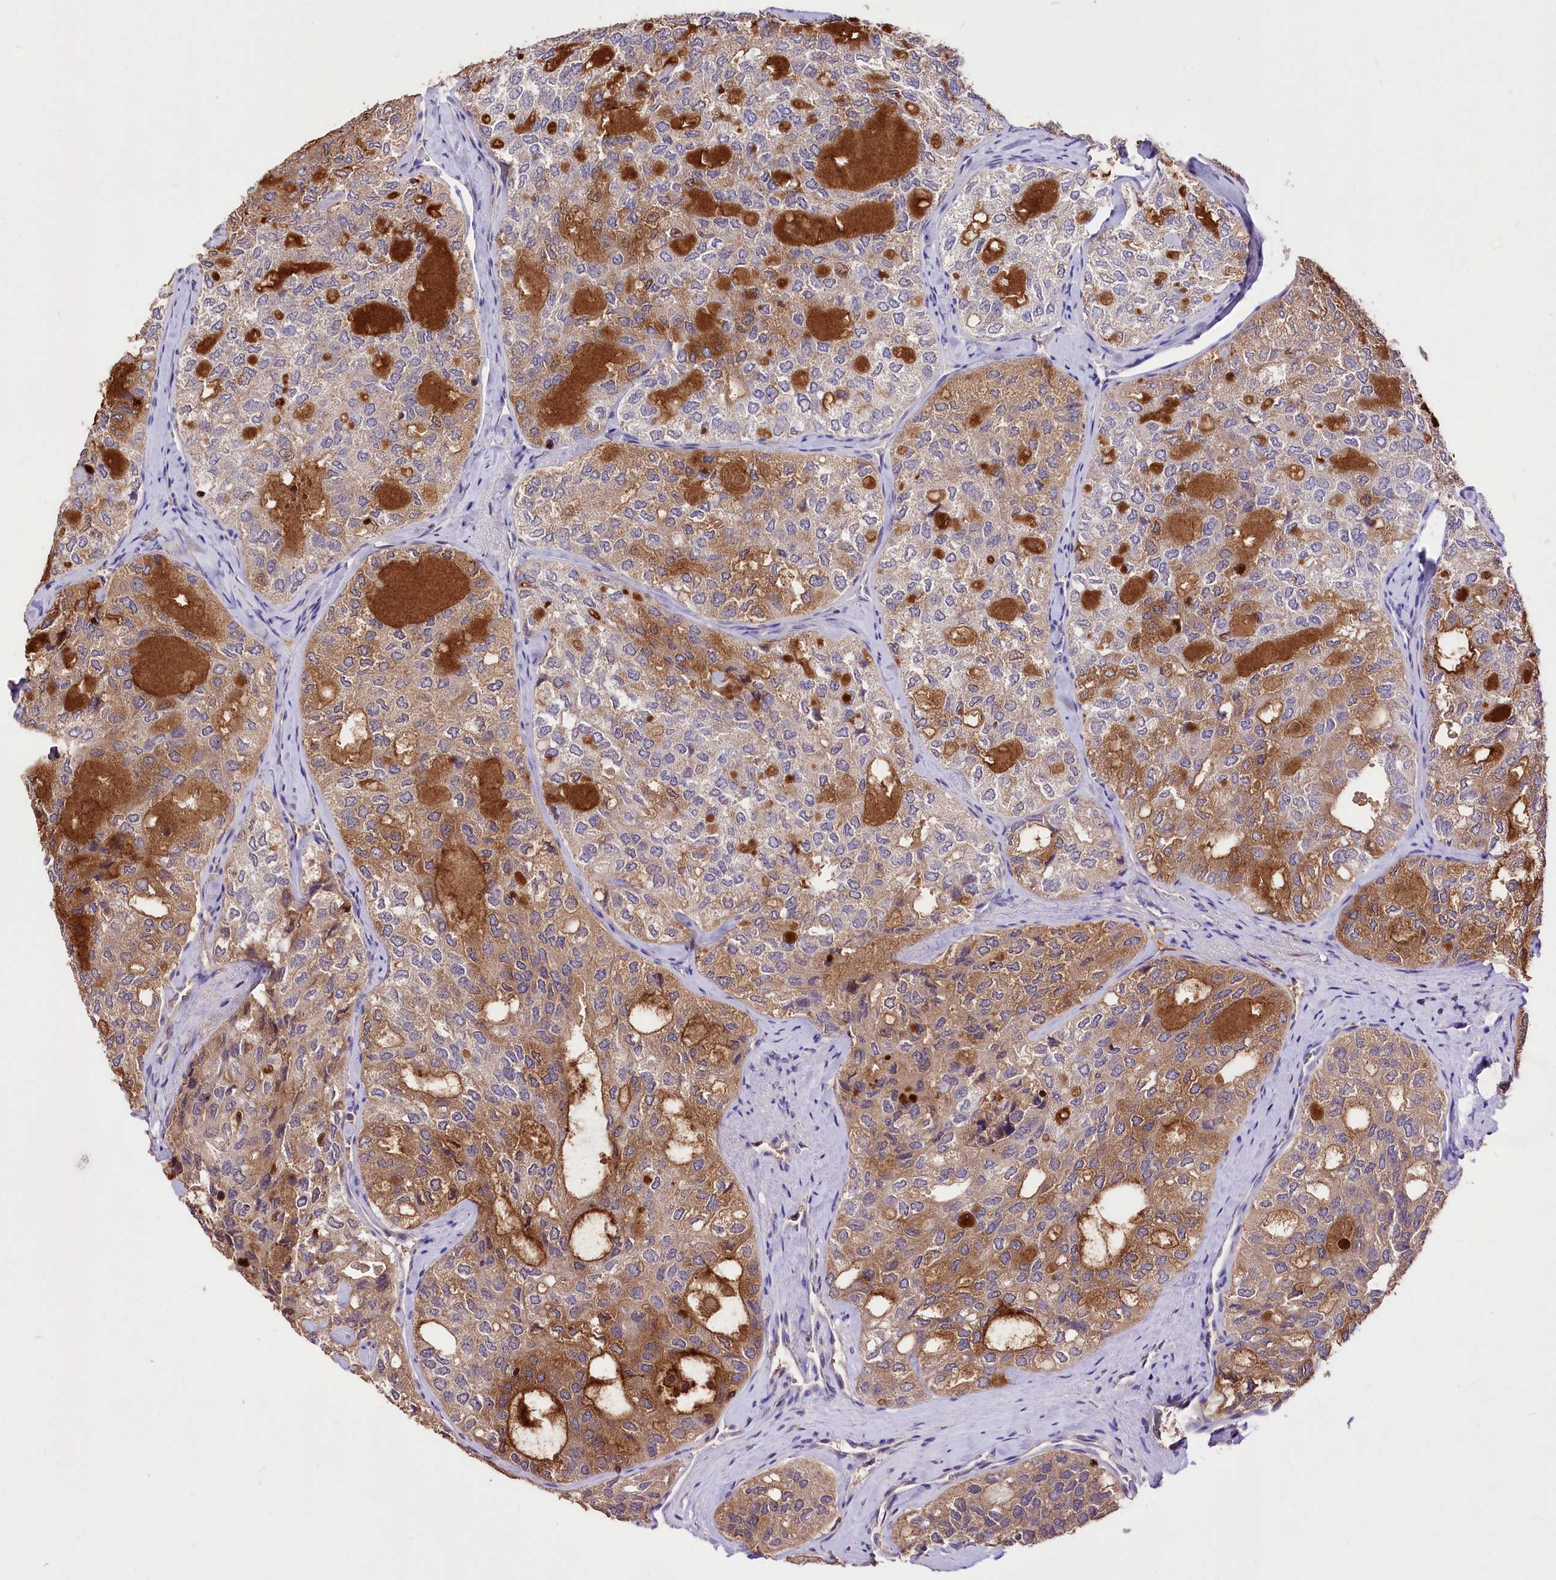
{"staining": {"intensity": "moderate", "quantity": ">75%", "location": "cytoplasmic/membranous"}, "tissue": "thyroid cancer", "cell_type": "Tumor cells", "image_type": "cancer", "snomed": [{"axis": "morphology", "description": "Follicular adenoma carcinoma, NOS"}, {"axis": "topography", "description": "Thyroid gland"}], "caption": "The image shows immunohistochemical staining of thyroid cancer. There is moderate cytoplasmic/membranous expression is present in about >75% of tumor cells.", "gene": "SERGEF", "patient": {"sex": "male", "age": 75}}